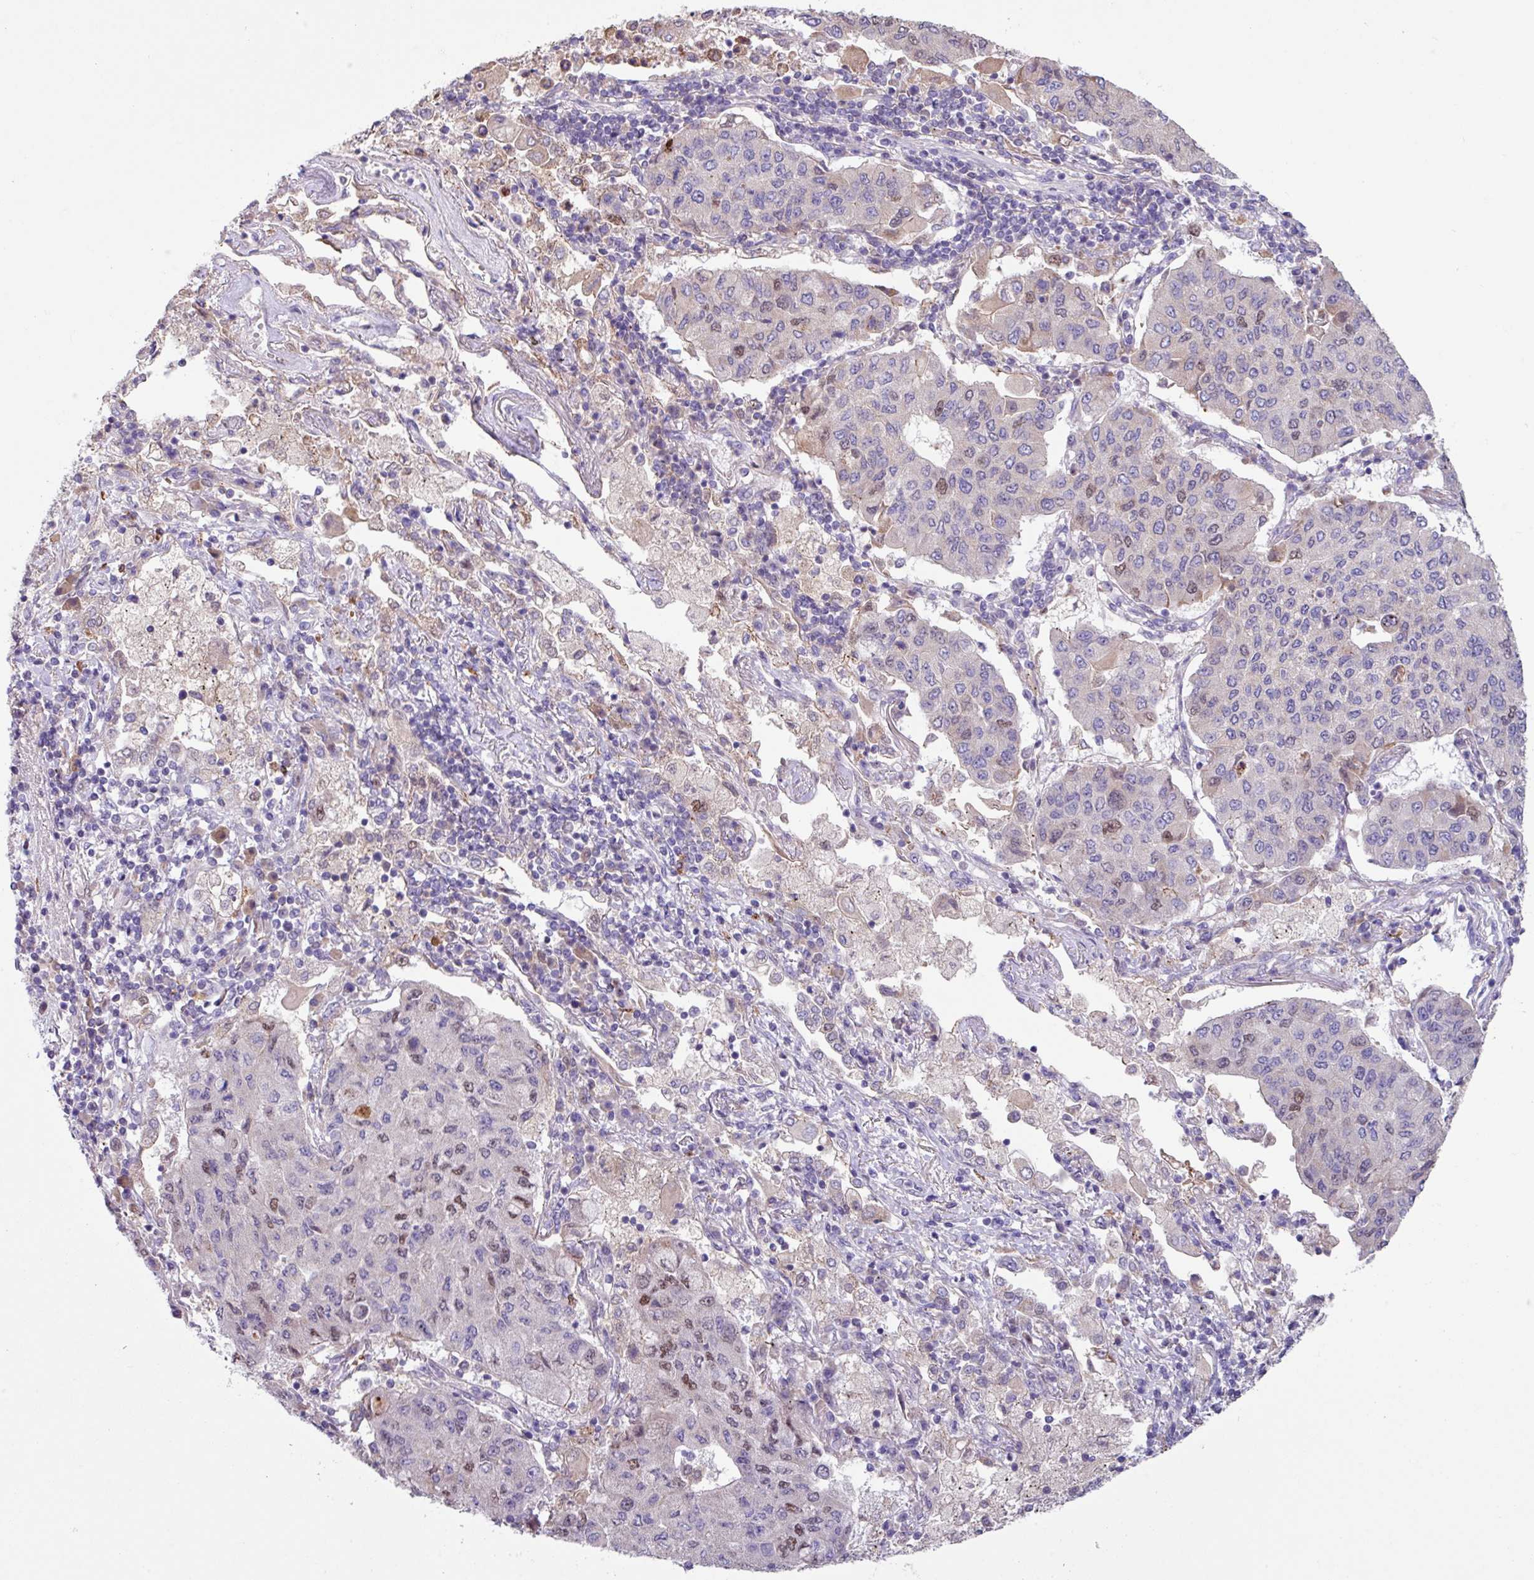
{"staining": {"intensity": "weak", "quantity": "<25%", "location": "nuclear"}, "tissue": "lung cancer", "cell_type": "Tumor cells", "image_type": "cancer", "snomed": [{"axis": "morphology", "description": "Squamous cell carcinoma, NOS"}, {"axis": "topography", "description": "Lung"}], "caption": "Tumor cells are negative for protein expression in human lung cancer. (DAB (3,3'-diaminobenzidine) immunohistochemistry (IHC), high magnification).", "gene": "IQCJ", "patient": {"sex": "male", "age": 74}}